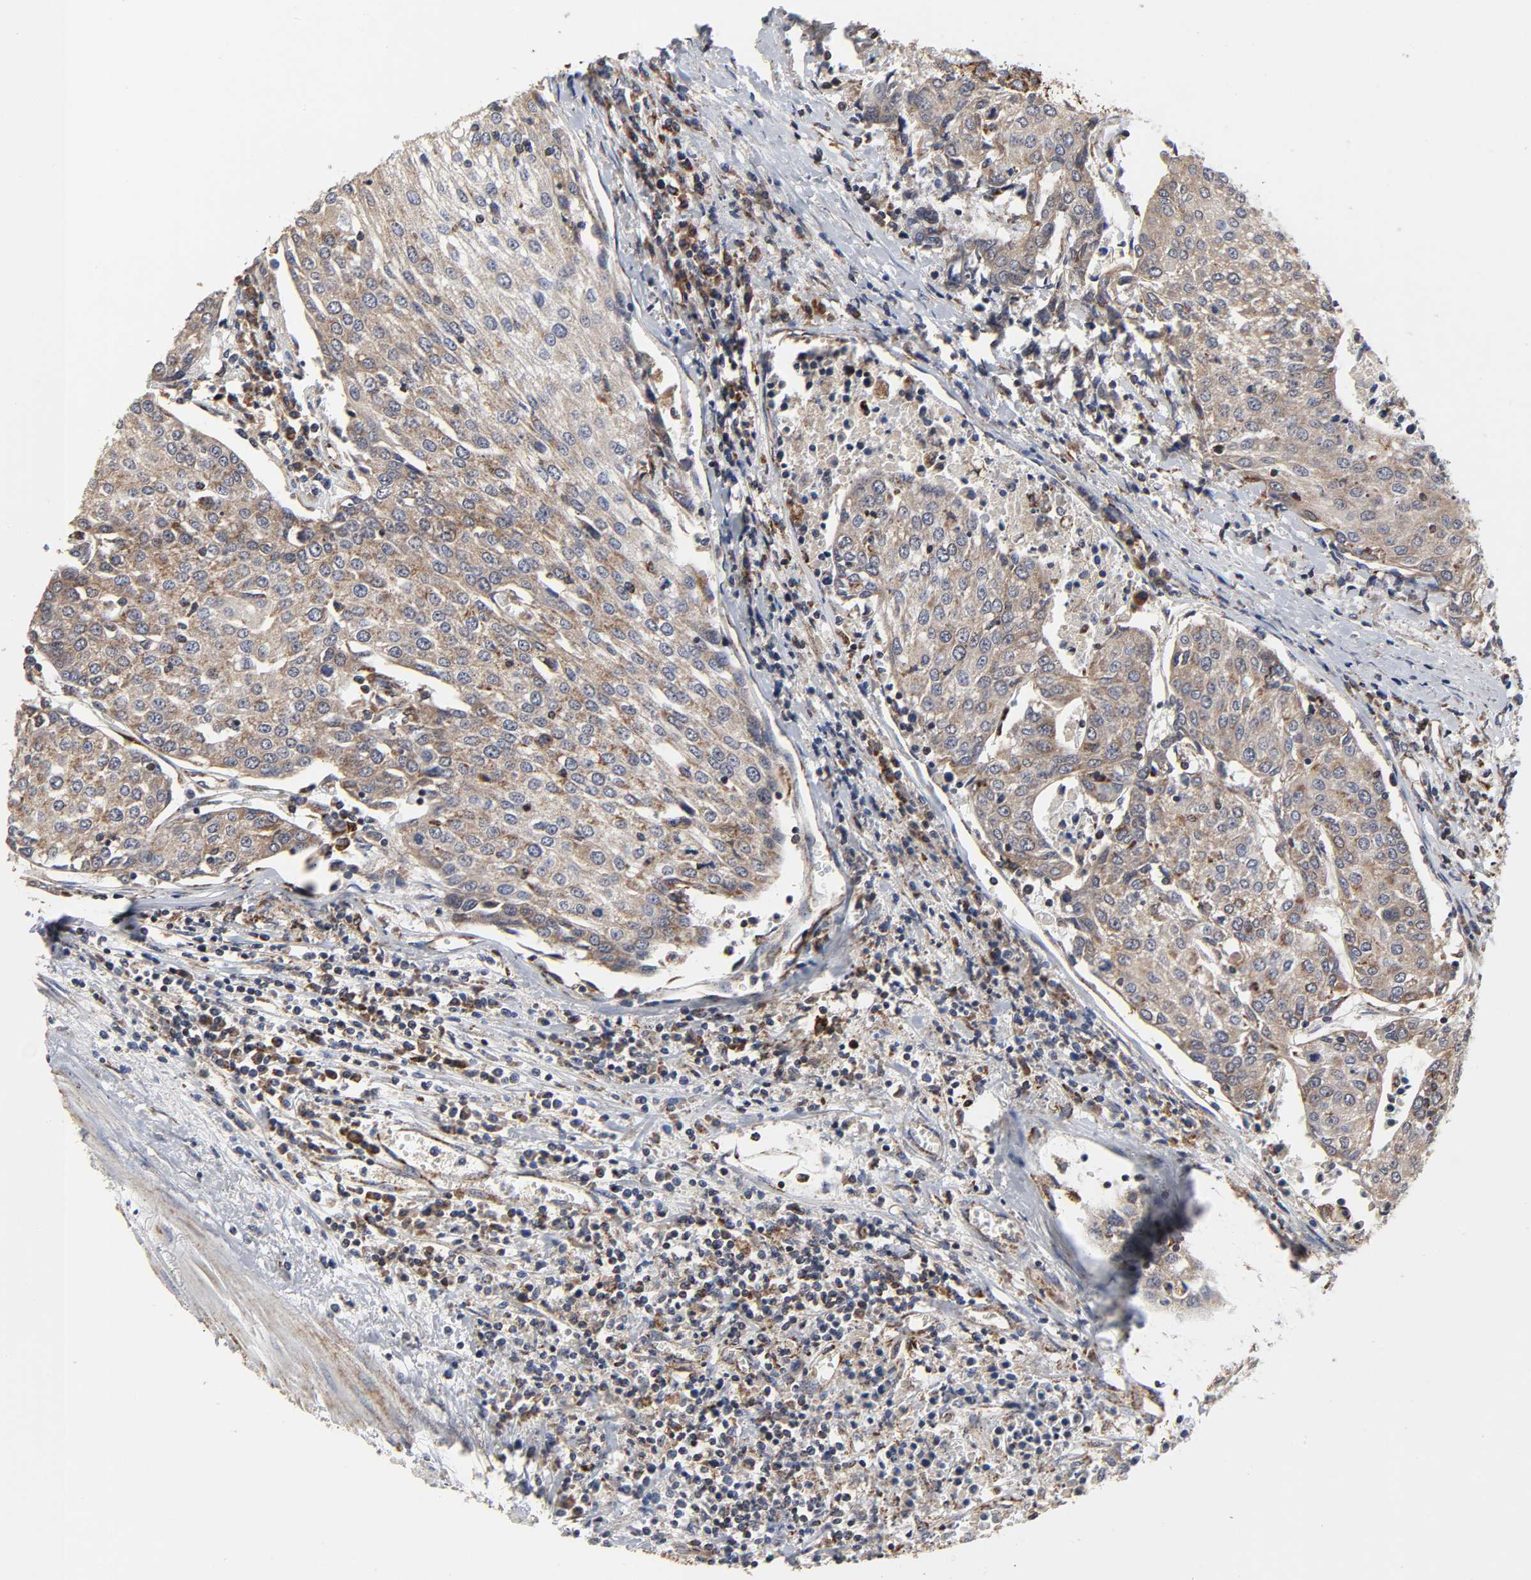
{"staining": {"intensity": "moderate", "quantity": ">75%", "location": "cytoplasmic/membranous"}, "tissue": "urothelial cancer", "cell_type": "Tumor cells", "image_type": "cancer", "snomed": [{"axis": "morphology", "description": "Urothelial carcinoma, High grade"}, {"axis": "topography", "description": "Urinary bladder"}], "caption": "Brown immunohistochemical staining in urothelial carcinoma (high-grade) shows moderate cytoplasmic/membranous staining in approximately >75% of tumor cells.", "gene": "COX6B1", "patient": {"sex": "female", "age": 85}}